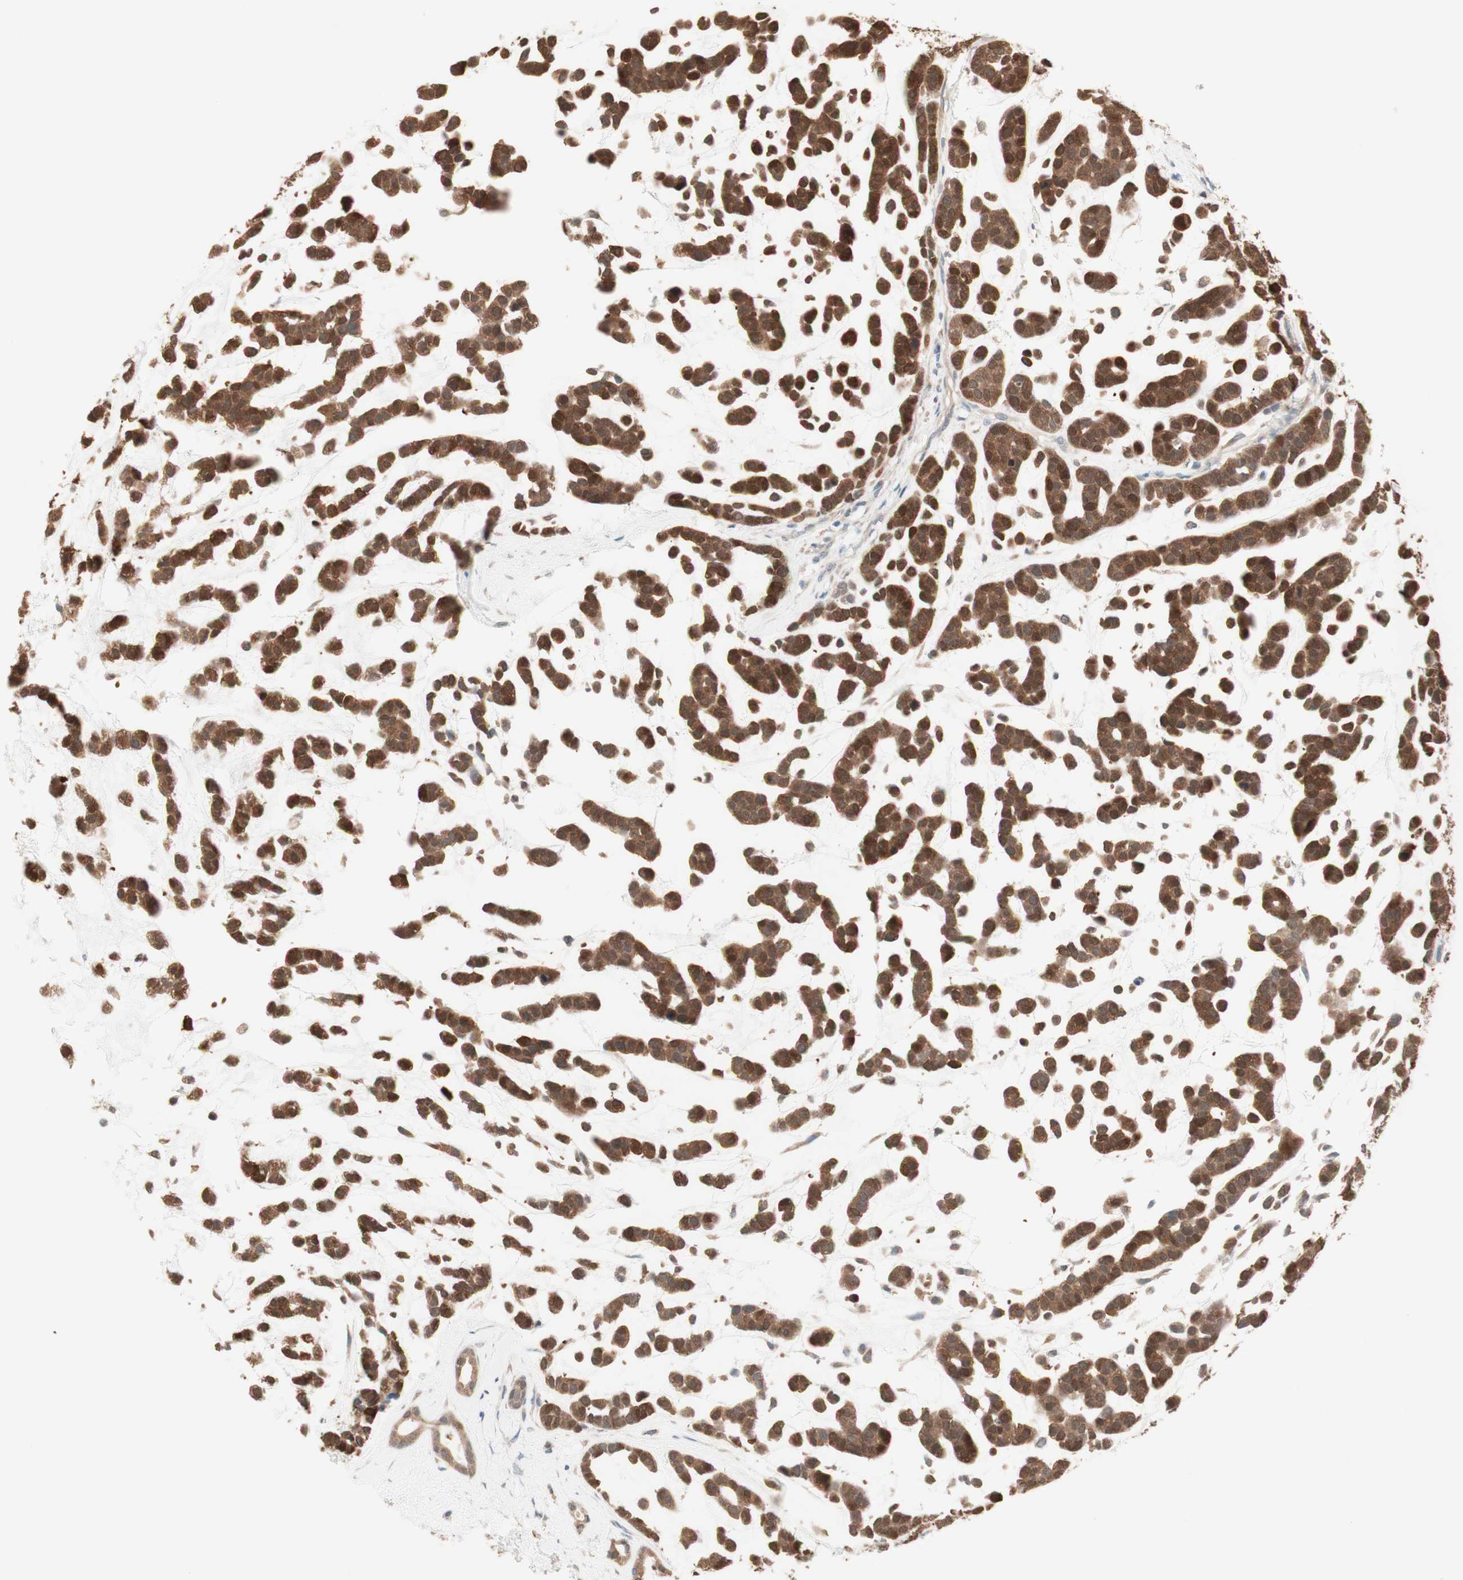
{"staining": {"intensity": "moderate", "quantity": ">75%", "location": "cytoplasmic/membranous,nuclear"}, "tissue": "head and neck cancer", "cell_type": "Tumor cells", "image_type": "cancer", "snomed": [{"axis": "morphology", "description": "Adenocarcinoma, NOS"}, {"axis": "morphology", "description": "Adenoma, NOS"}, {"axis": "topography", "description": "Head-Neck"}], "caption": "Protein expression analysis of head and neck adenoma exhibits moderate cytoplasmic/membranous and nuclear expression in approximately >75% of tumor cells. (DAB IHC with brightfield microscopy, high magnification).", "gene": "COMT", "patient": {"sex": "female", "age": 55}}